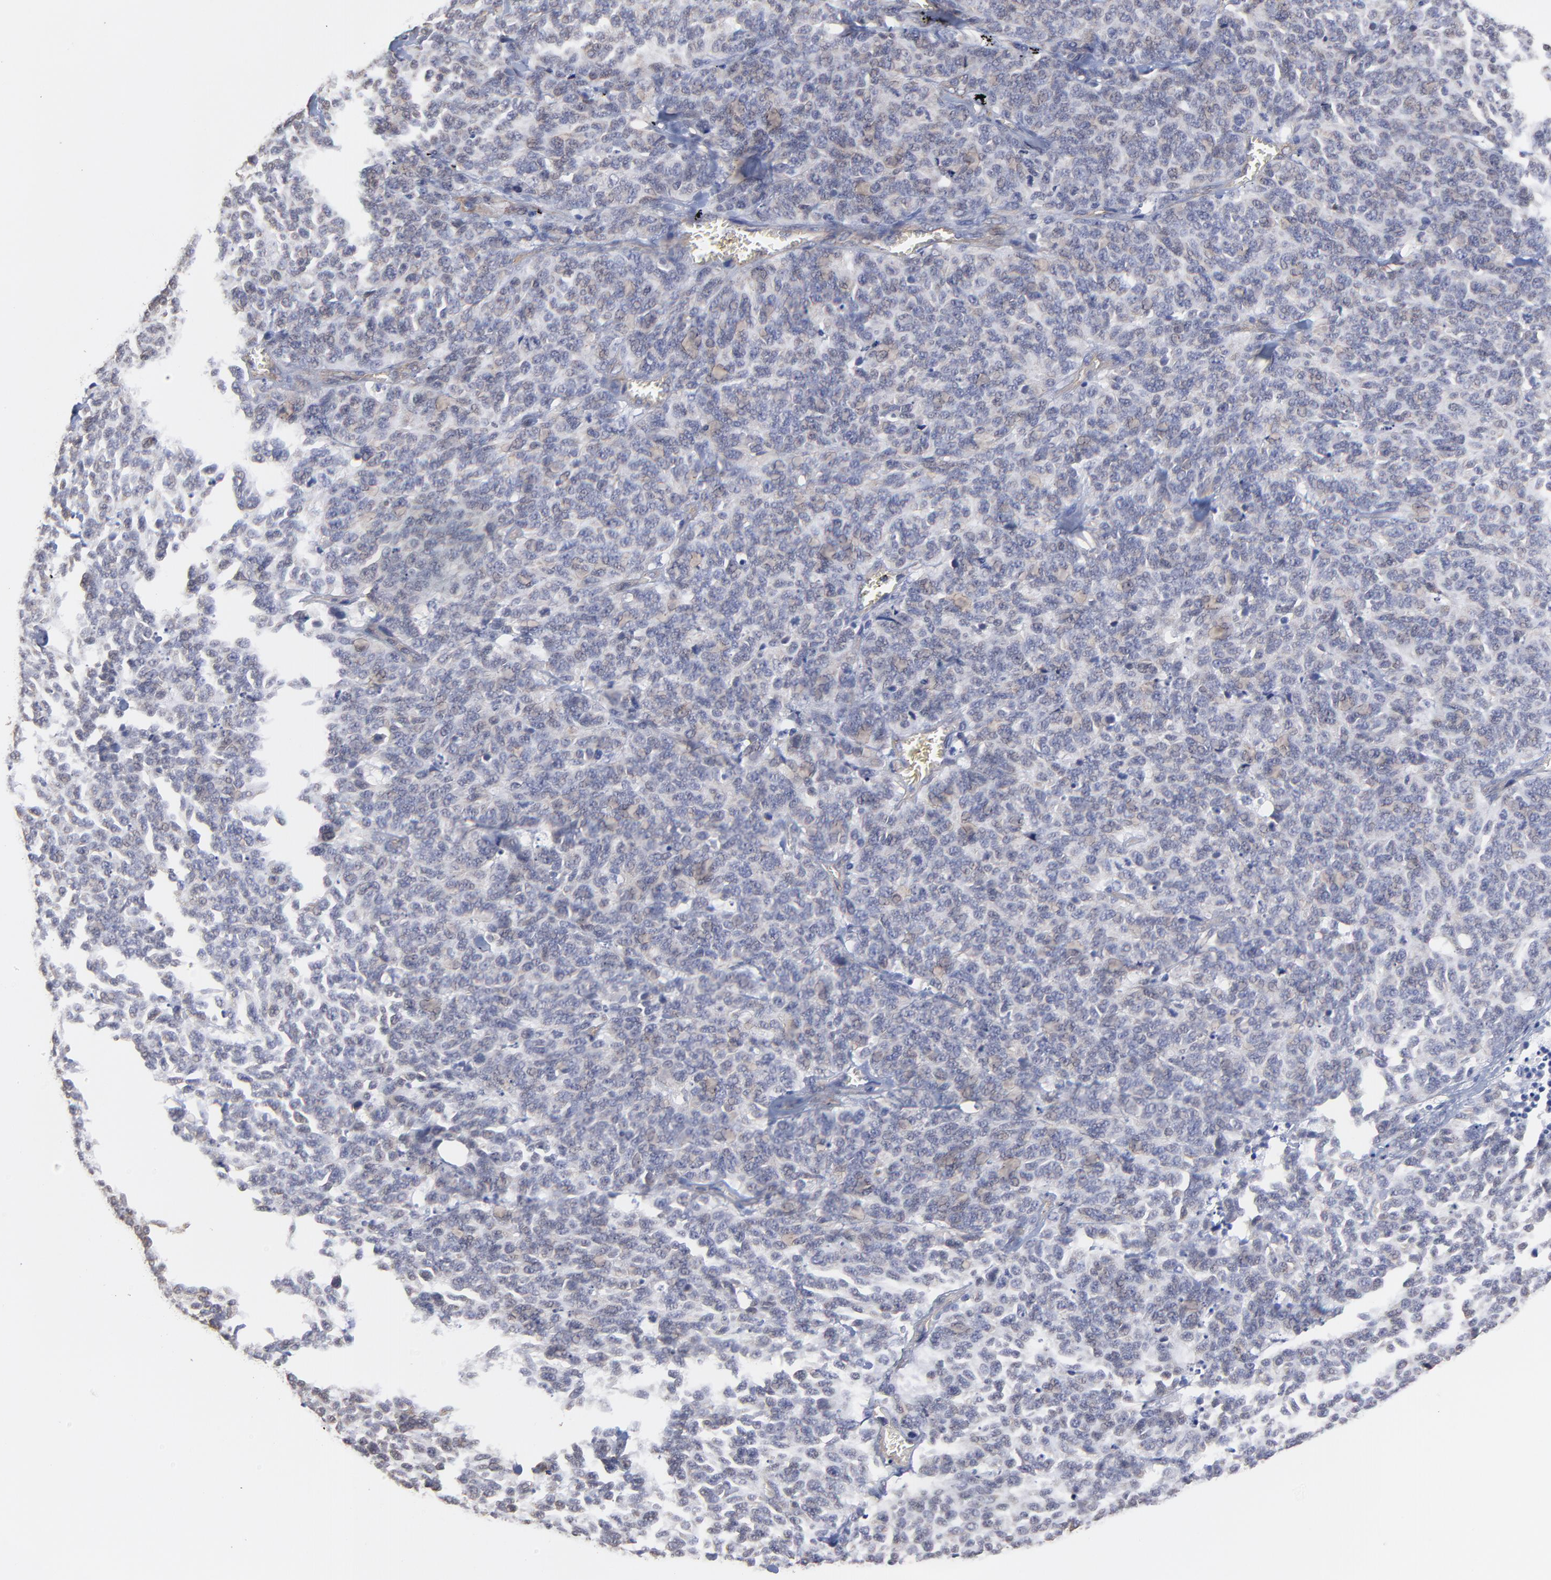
{"staining": {"intensity": "negative", "quantity": "none", "location": "none"}, "tissue": "lung cancer", "cell_type": "Tumor cells", "image_type": "cancer", "snomed": [{"axis": "morphology", "description": "Neoplasm, malignant, NOS"}, {"axis": "topography", "description": "Lung"}], "caption": "Tumor cells are negative for brown protein staining in lung cancer (neoplasm (malignant)).", "gene": "LRCH2", "patient": {"sex": "female", "age": 58}}